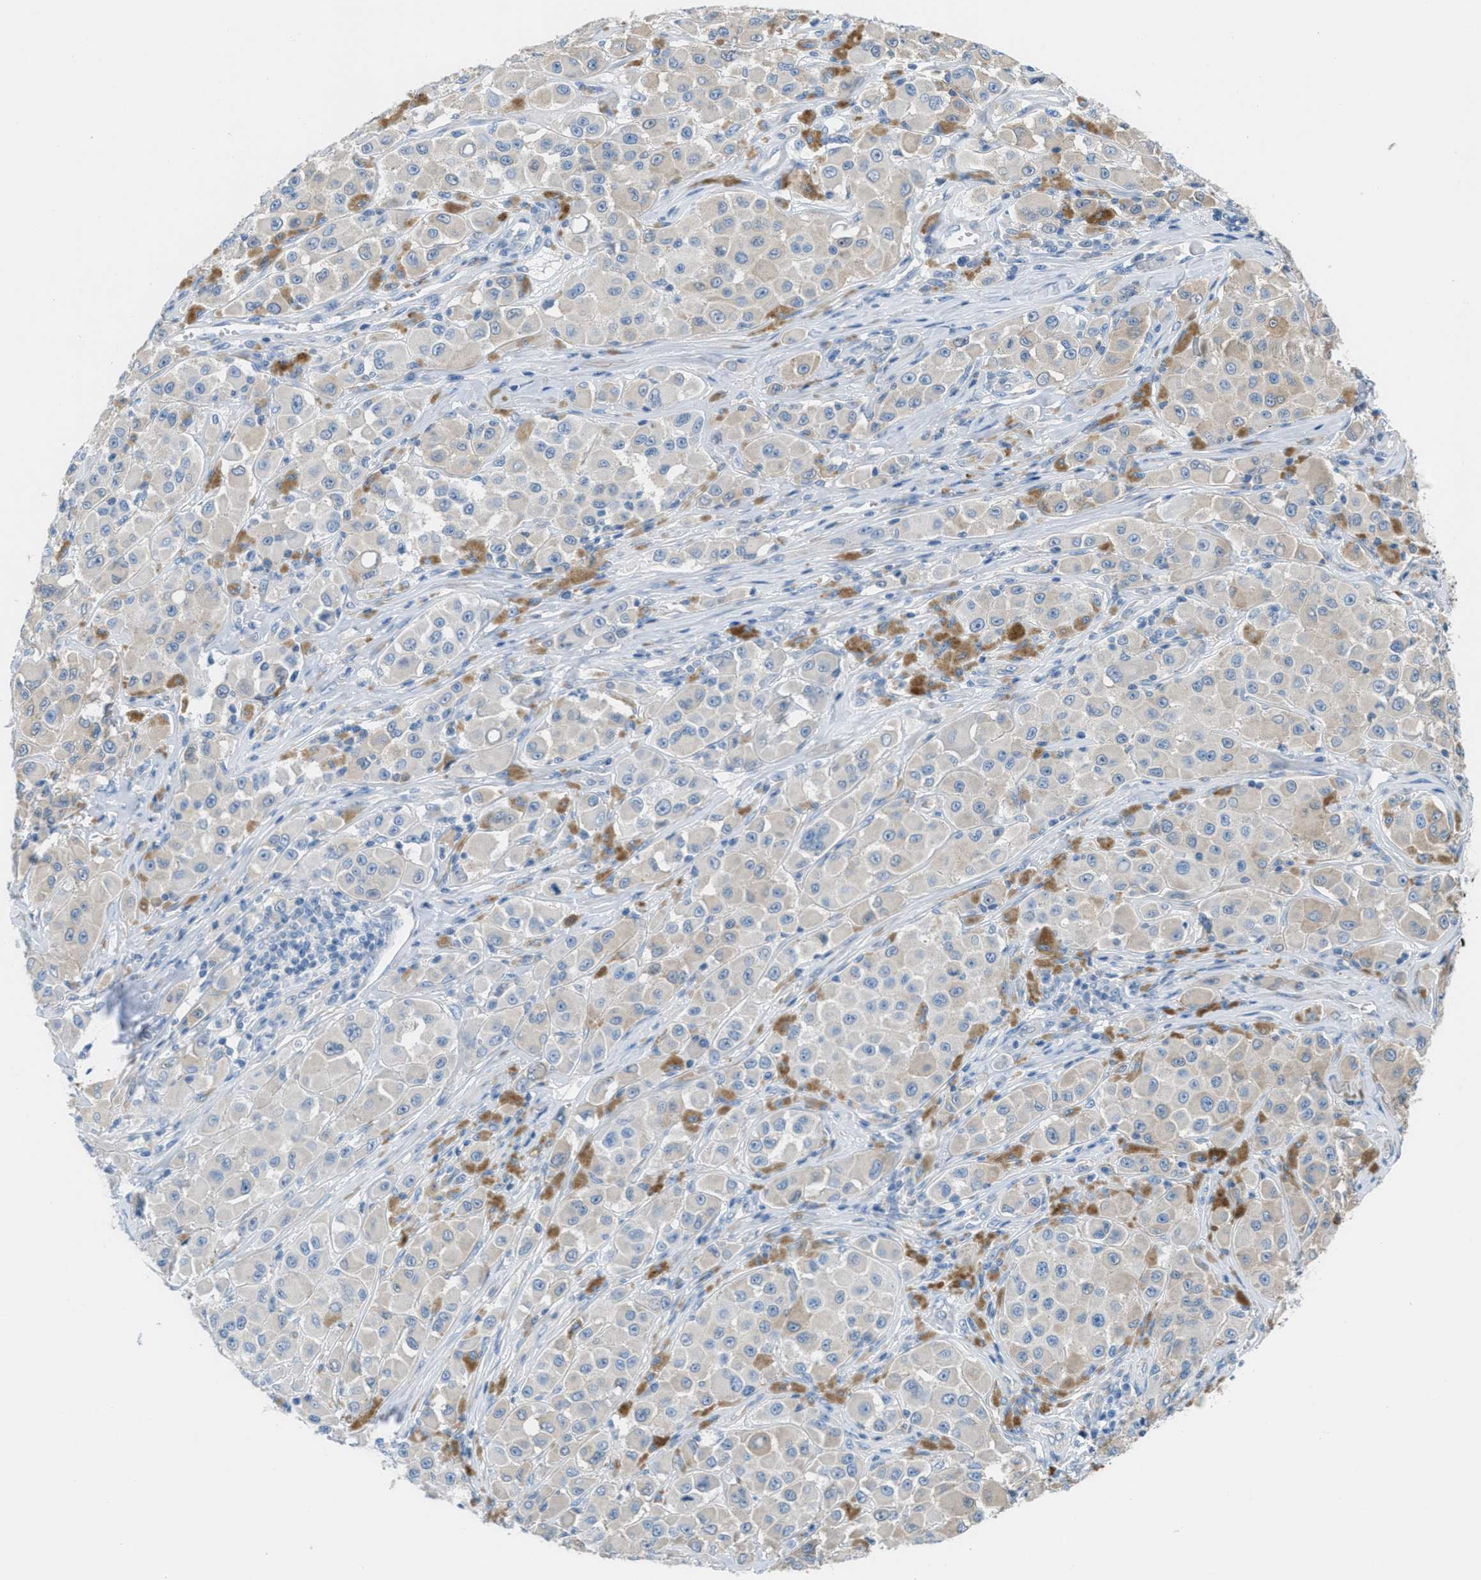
{"staining": {"intensity": "weak", "quantity": "<25%", "location": "cytoplasmic/membranous"}, "tissue": "melanoma", "cell_type": "Tumor cells", "image_type": "cancer", "snomed": [{"axis": "morphology", "description": "Malignant melanoma, NOS"}, {"axis": "topography", "description": "Skin"}], "caption": "DAB (3,3'-diaminobenzidine) immunohistochemical staining of human melanoma demonstrates no significant staining in tumor cells.", "gene": "MAPRE2", "patient": {"sex": "female", "age": 55}}